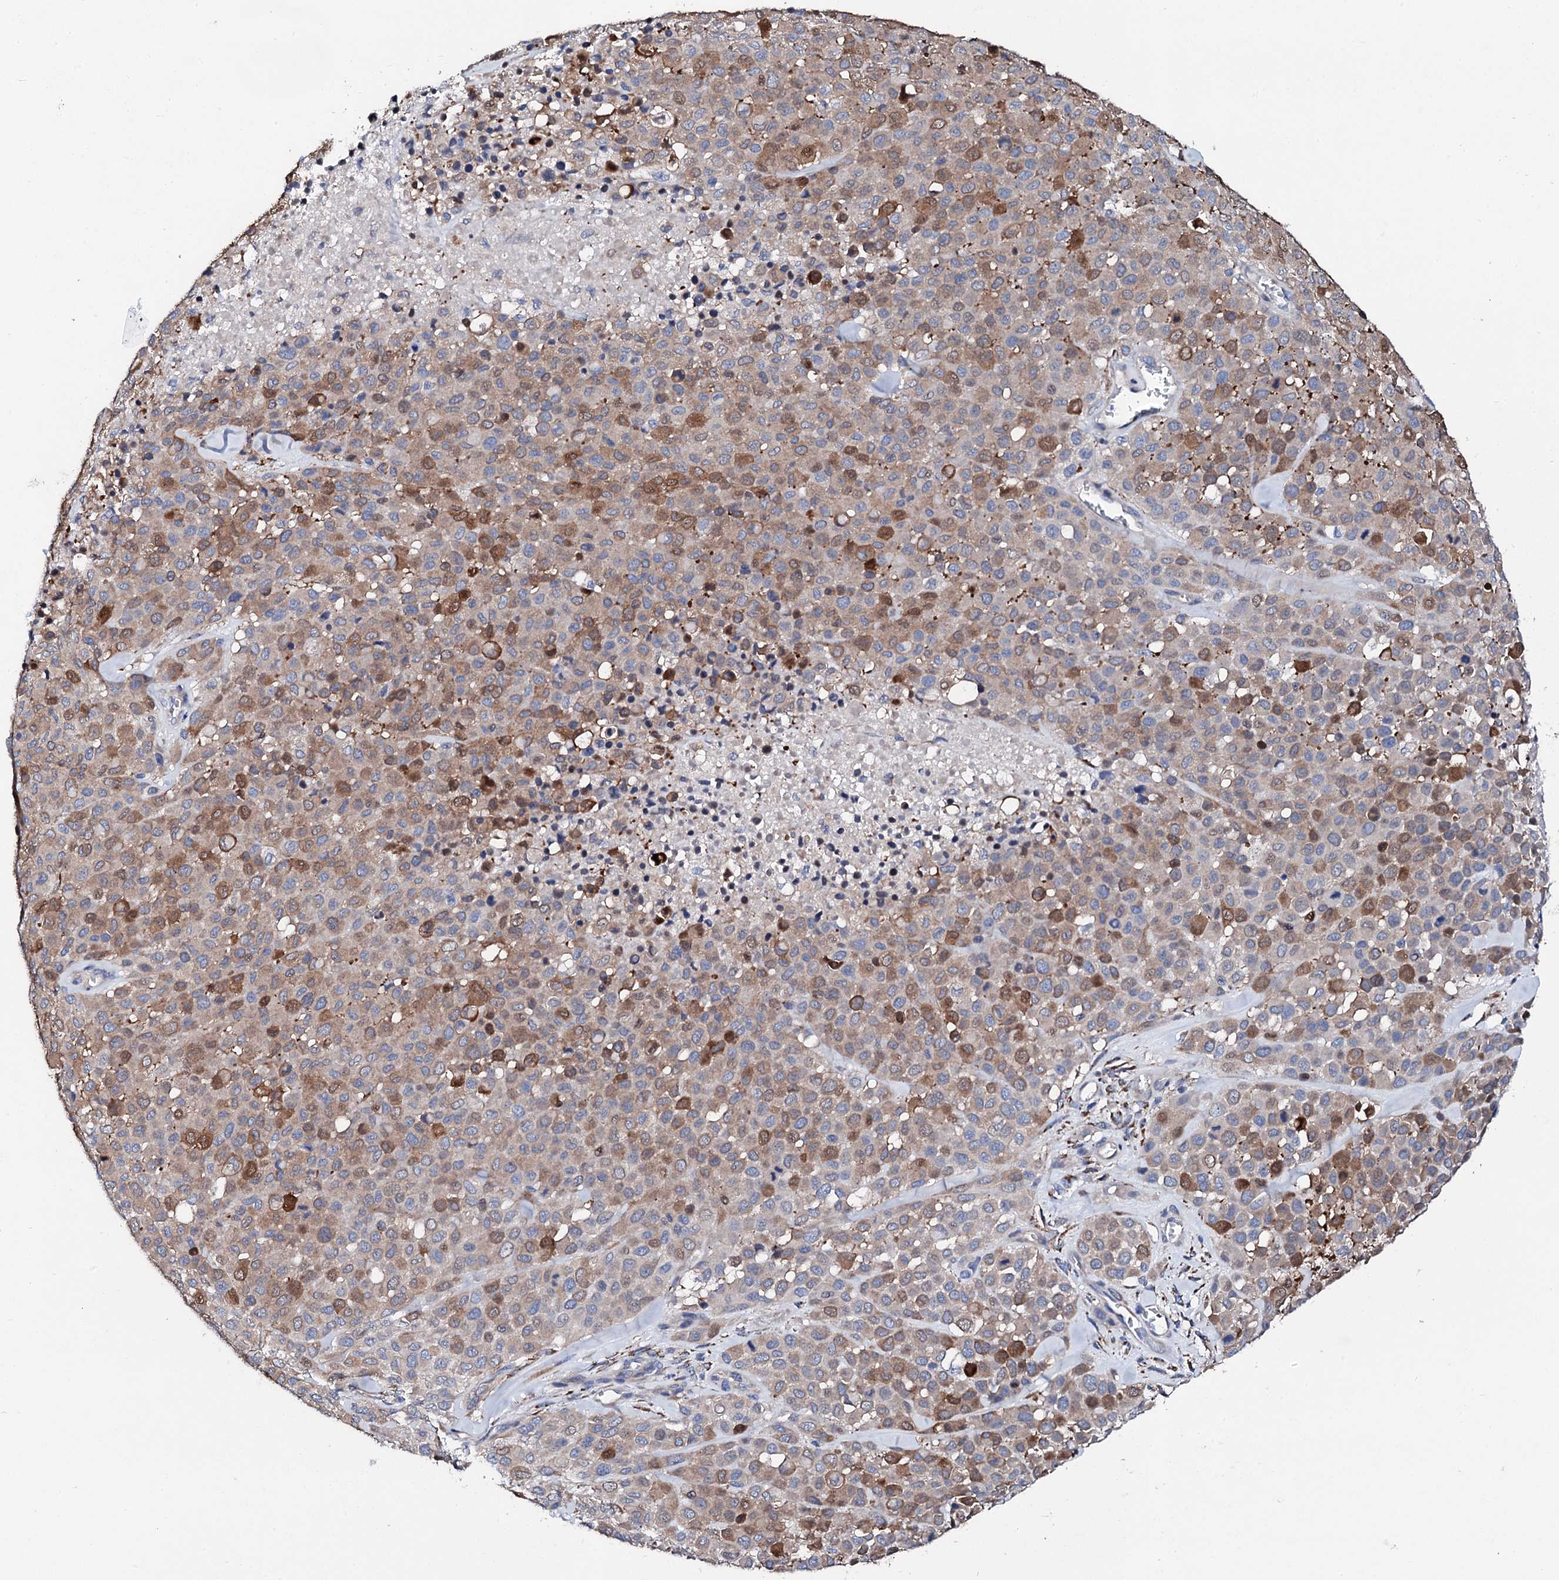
{"staining": {"intensity": "moderate", "quantity": "25%-75%", "location": "cytoplasmic/membranous,nuclear"}, "tissue": "melanoma", "cell_type": "Tumor cells", "image_type": "cancer", "snomed": [{"axis": "morphology", "description": "Malignant melanoma, Metastatic site"}, {"axis": "topography", "description": "Skin"}], "caption": "There is medium levels of moderate cytoplasmic/membranous and nuclear expression in tumor cells of melanoma, as demonstrated by immunohistochemical staining (brown color).", "gene": "KLHL32", "patient": {"sex": "female", "age": 81}}